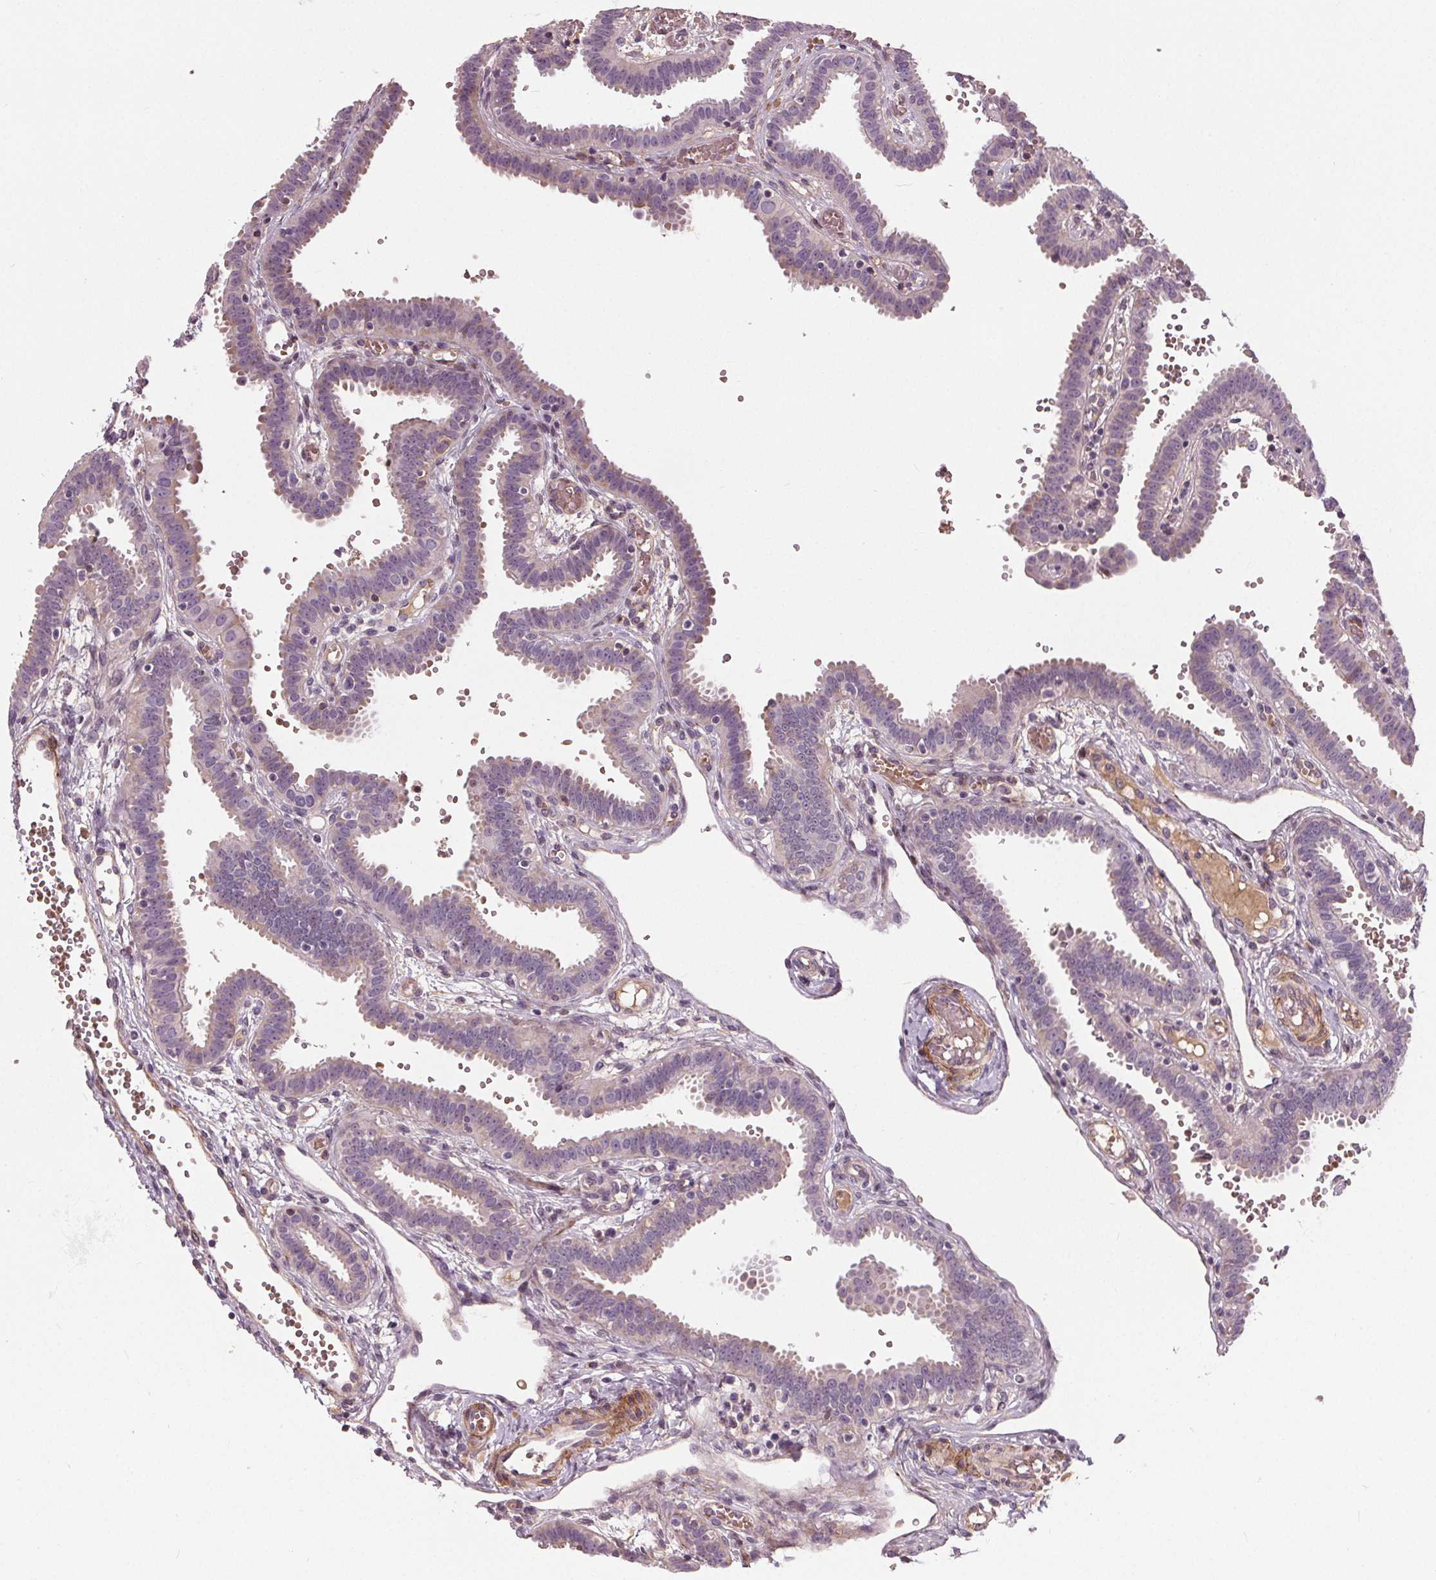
{"staining": {"intensity": "negative", "quantity": "none", "location": "none"}, "tissue": "fallopian tube", "cell_type": "Glandular cells", "image_type": "normal", "snomed": [{"axis": "morphology", "description": "Normal tissue, NOS"}, {"axis": "topography", "description": "Fallopian tube"}], "caption": "This is a histopathology image of immunohistochemistry (IHC) staining of normal fallopian tube, which shows no staining in glandular cells. (Stains: DAB (3,3'-diaminobenzidine) IHC with hematoxylin counter stain, Microscopy: brightfield microscopy at high magnification).", "gene": "PDGFD", "patient": {"sex": "female", "age": 37}}